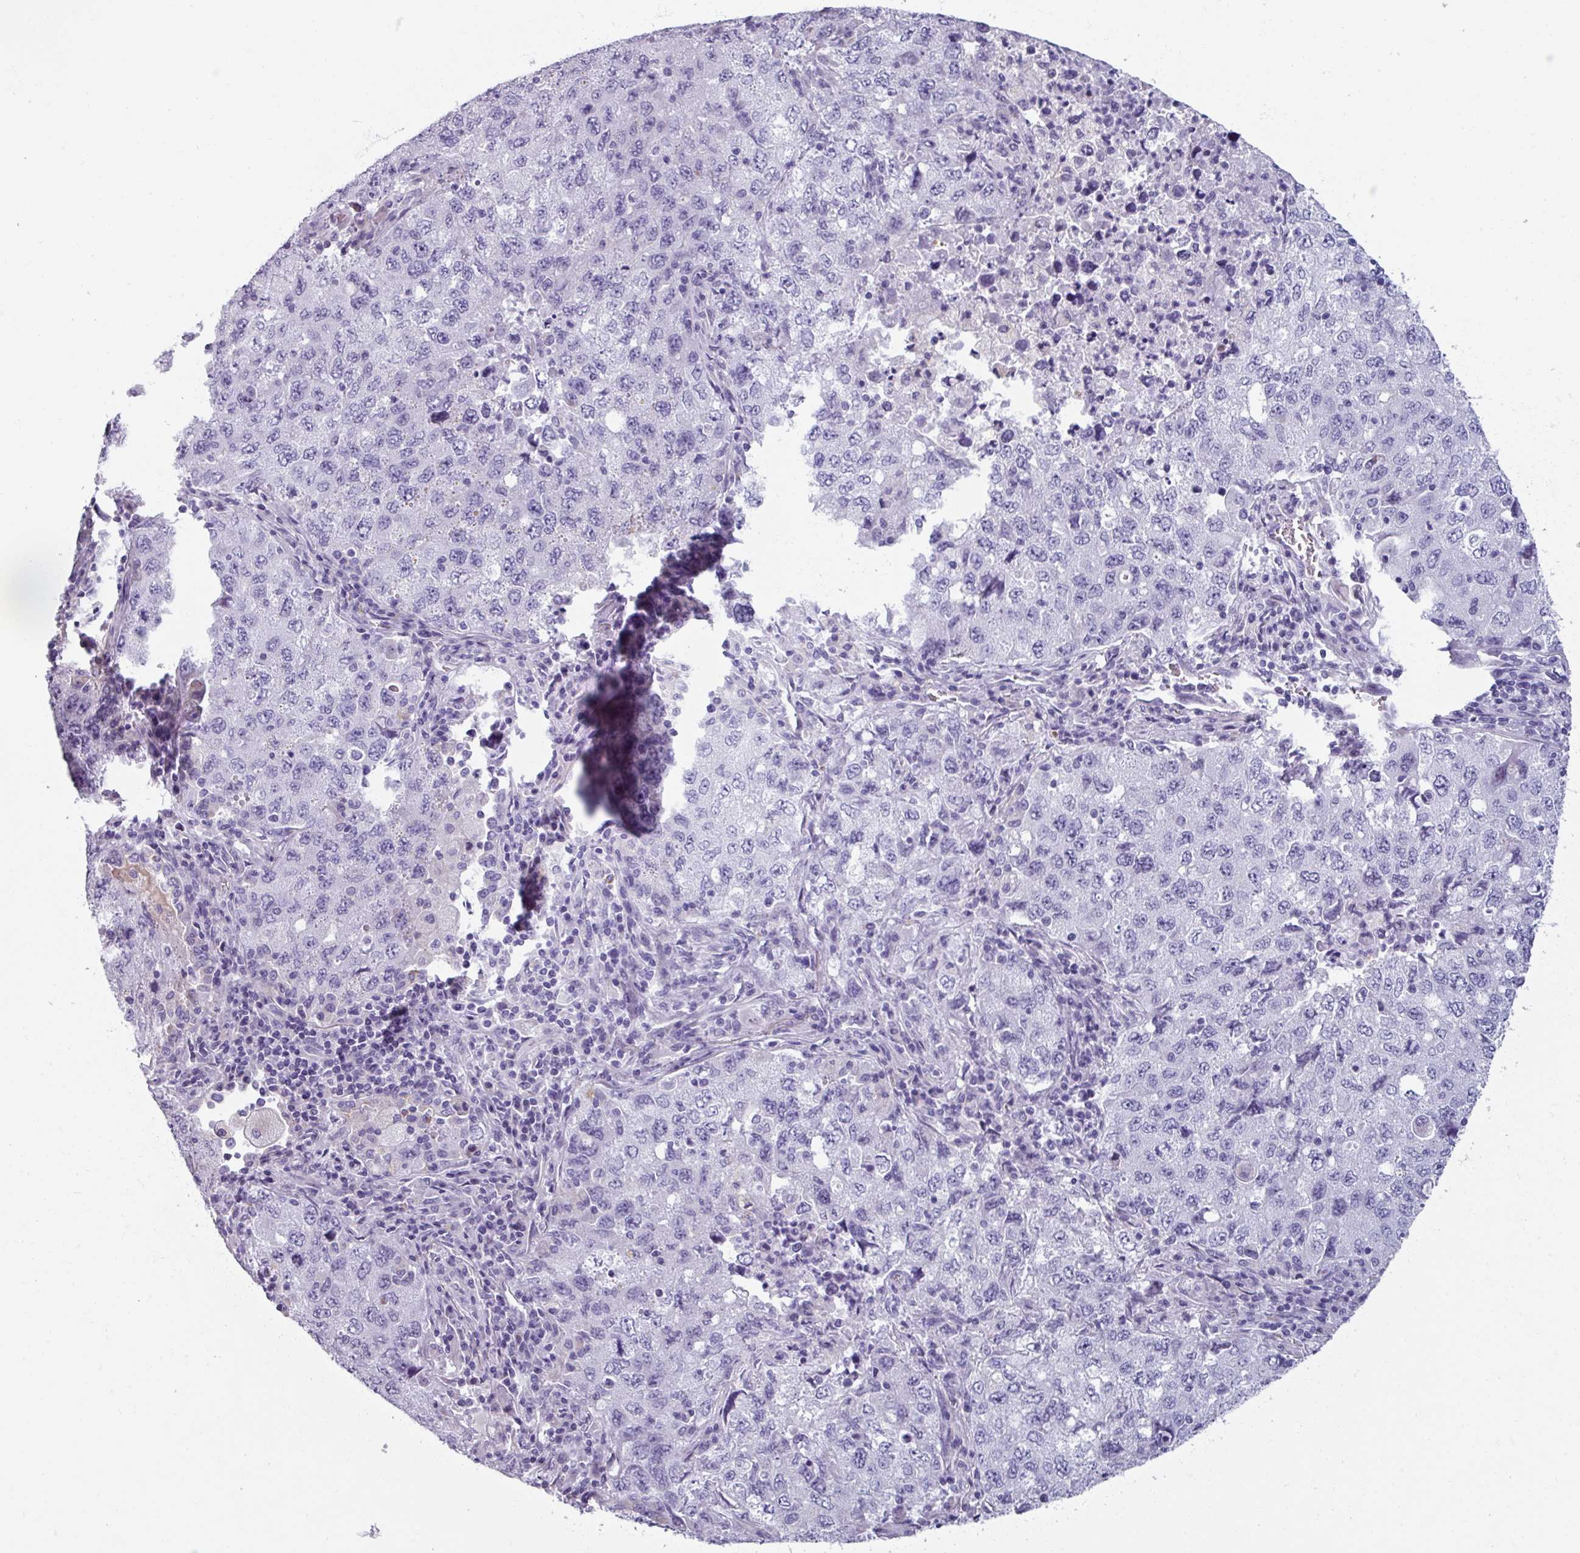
{"staining": {"intensity": "negative", "quantity": "none", "location": "none"}, "tissue": "lung cancer", "cell_type": "Tumor cells", "image_type": "cancer", "snomed": [{"axis": "morphology", "description": "Adenocarcinoma, NOS"}, {"axis": "topography", "description": "Lung"}], "caption": "Lung adenocarcinoma stained for a protein using immunohistochemistry (IHC) demonstrates no staining tumor cells.", "gene": "SPESP1", "patient": {"sex": "female", "age": 57}}